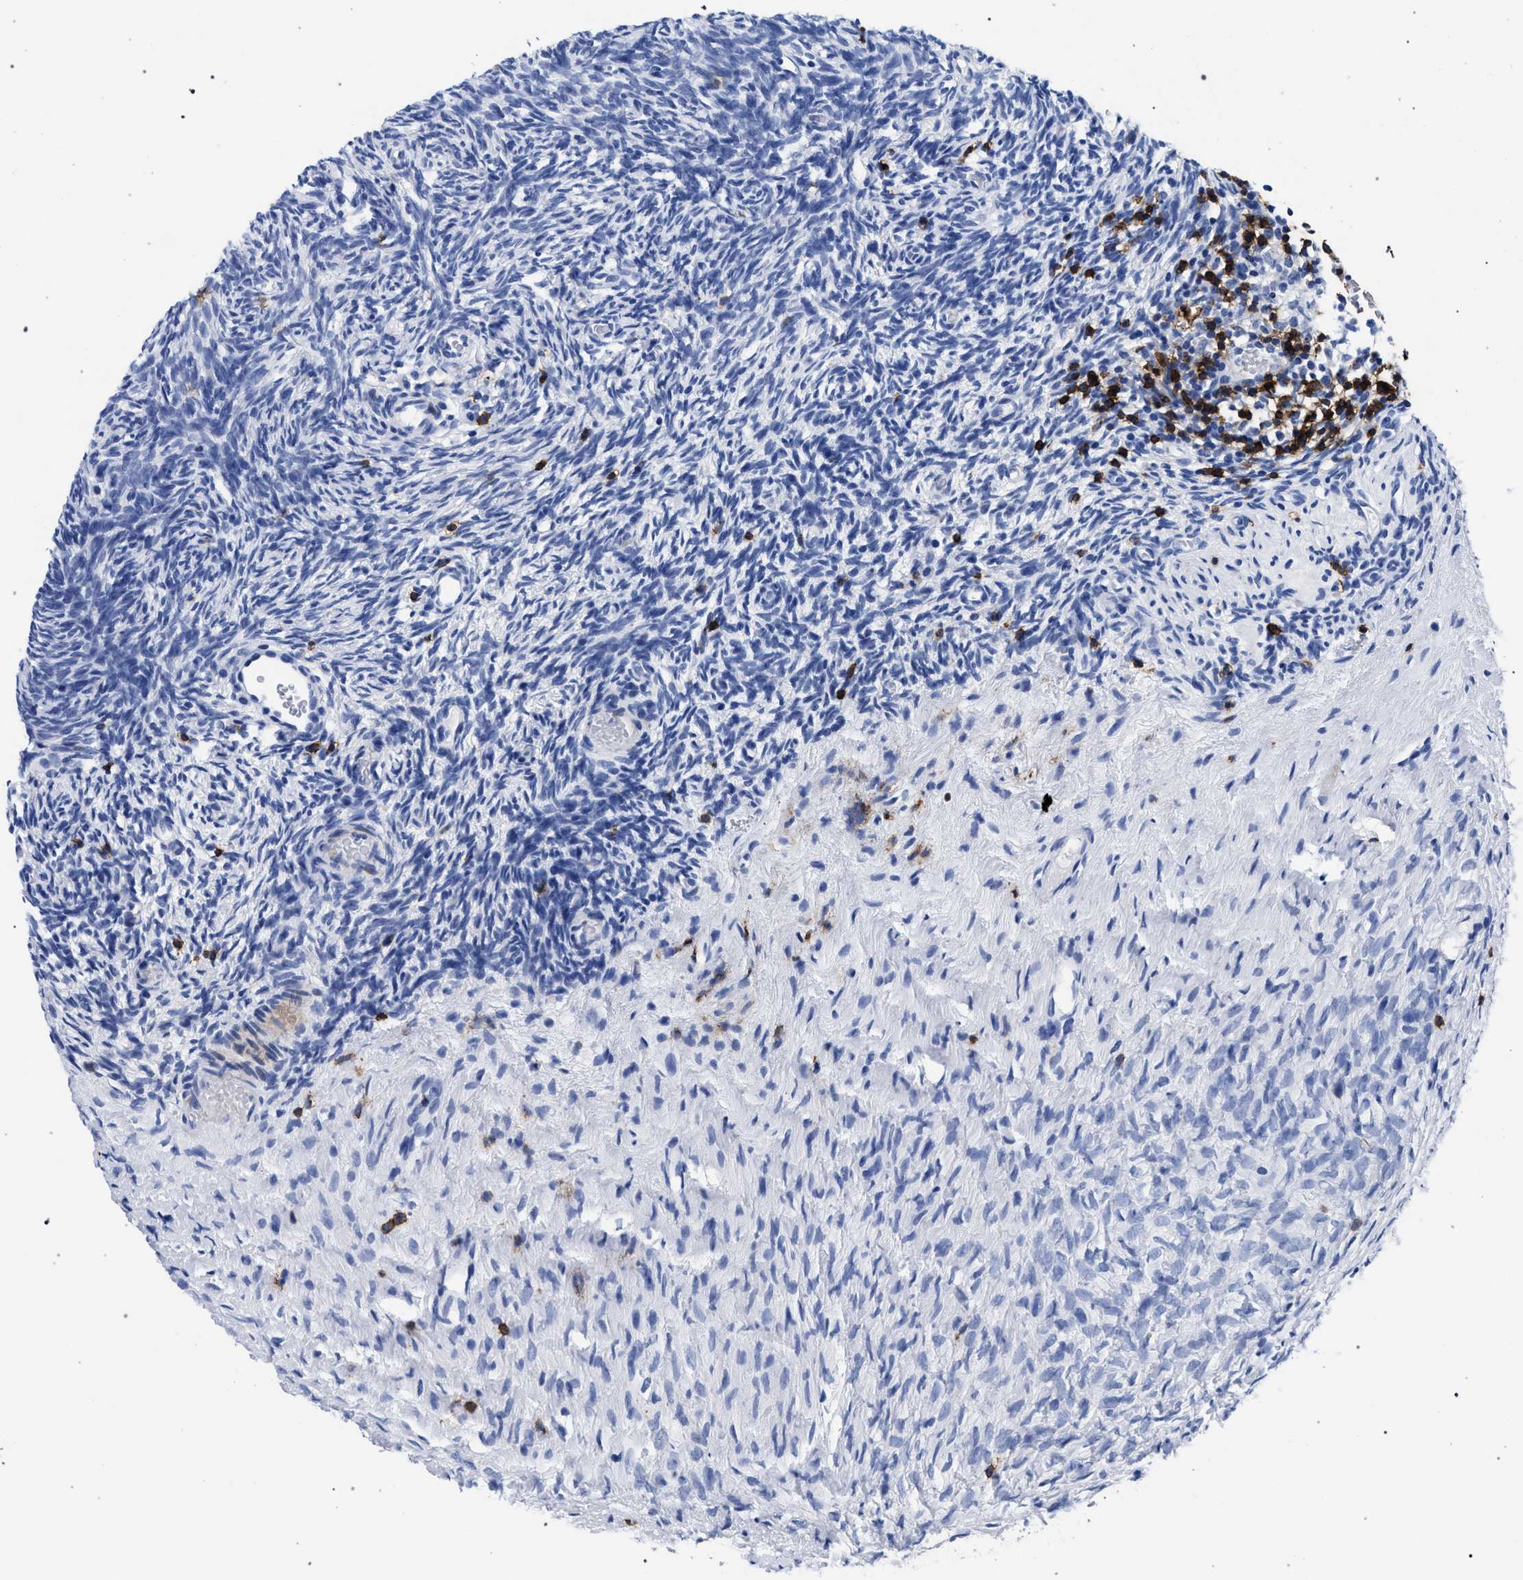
{"staining": {"intensity": "negative", "quantity": "none", "location": "none"}, "tissue": "ovary", "cell_type": "Ovarian stroma cells", "image_type": "normal", "snomed": [{"axis": "morphology", "description": "Normal tissue, NOS"}, {"axis": "topography", "description": "Ovary"}], "caption": "Image shows no significant protein staining in ovarian stroma cells of unremarkable ovary.", "gene": "KLRK1", "patient": {"sex": "female", "age": 35}}